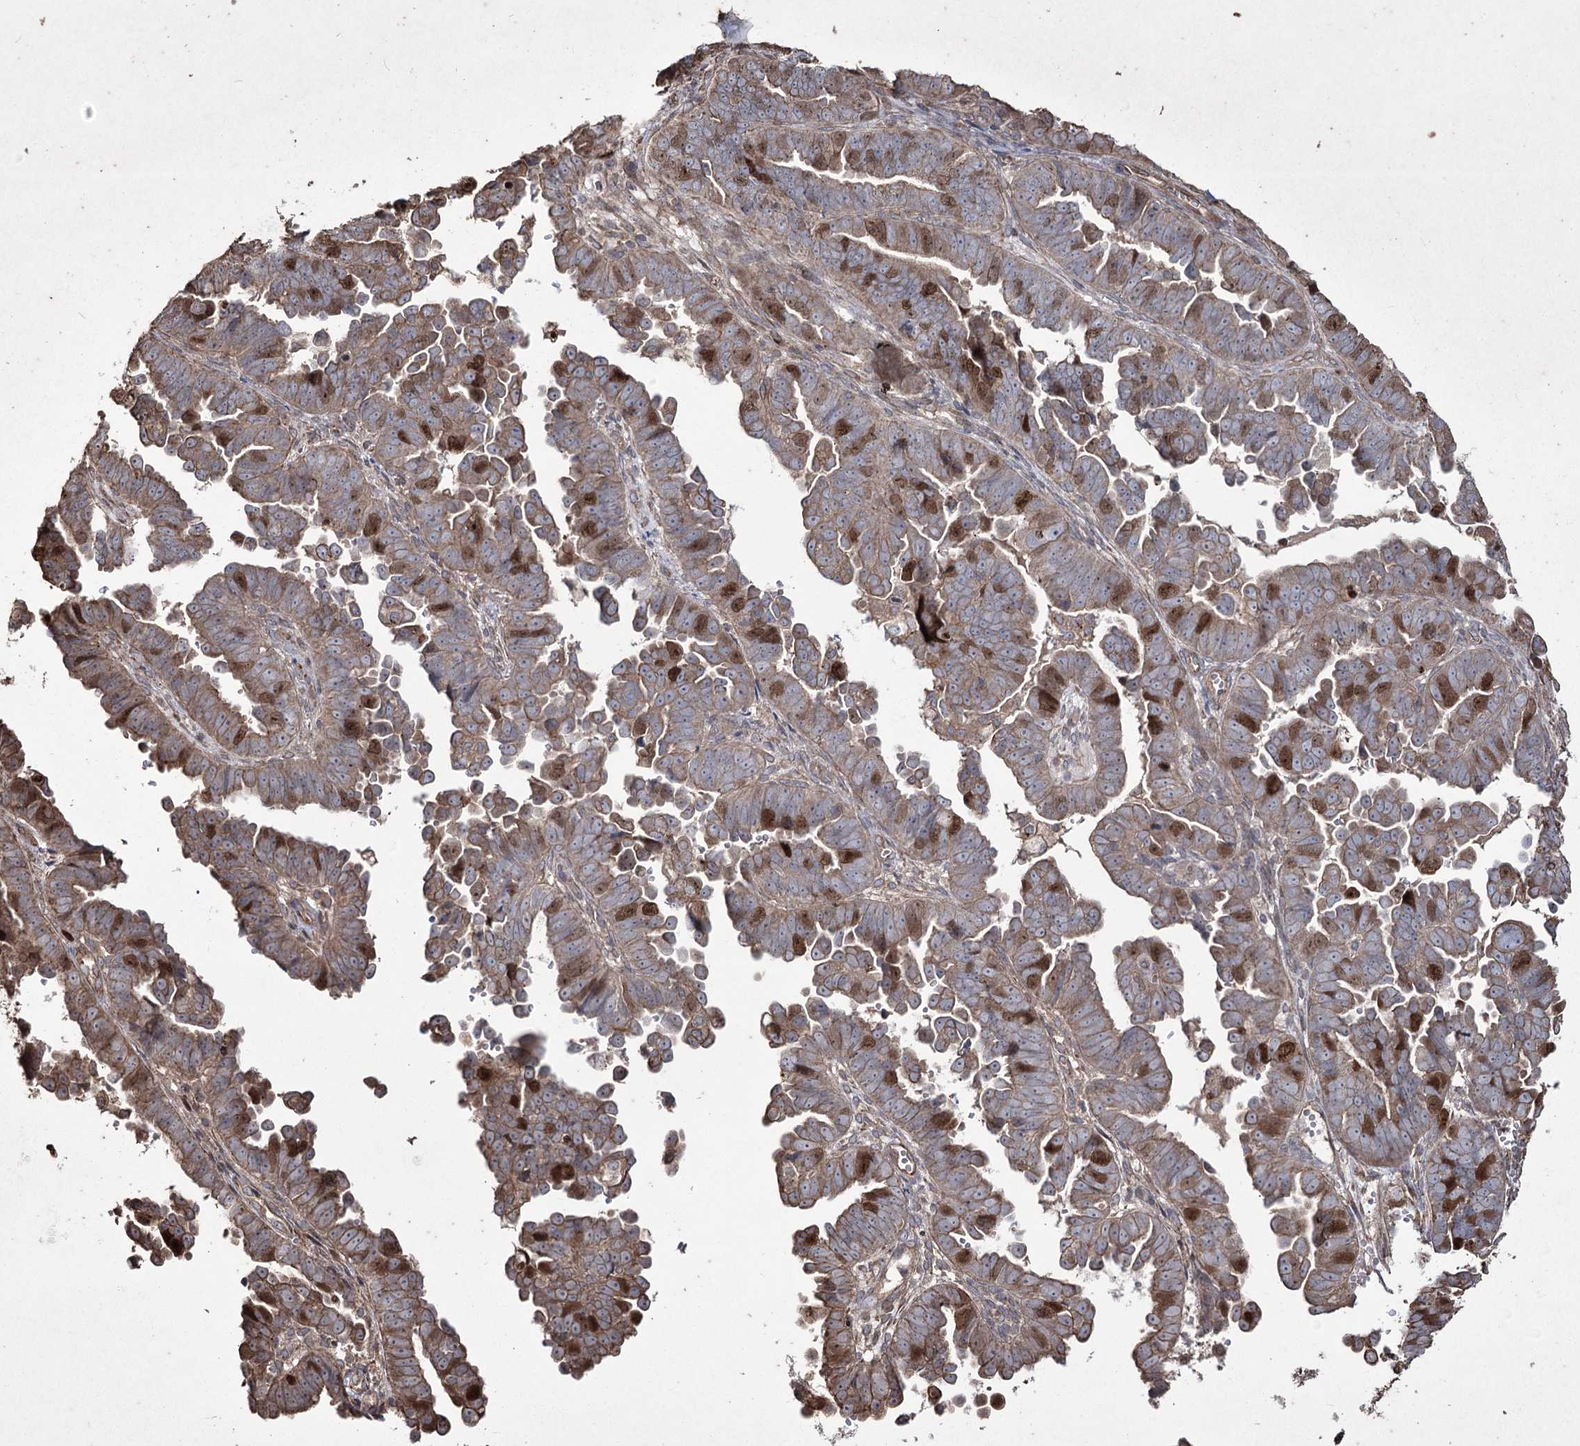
{"staining": {"intensity": "strong", "quantity": "<25%", "location": "nuclear"}, "tissue": "endometrial cancer", "cell_type": "Tumor cells", "image_type": "cancer", "snomed": [{"axis": "morphology", "description": "Adenocarcinoma, NOS"}, {"axis": "topography", "description": "Endometrium"}], "caption": "Protein expression by IHC reveals strong nuclear expression in about <25% of tumor cells in endometrial cancer (adenocarcinoma).", "gene": "PRC1", "patient": {"sex": "female", "age": 75}}